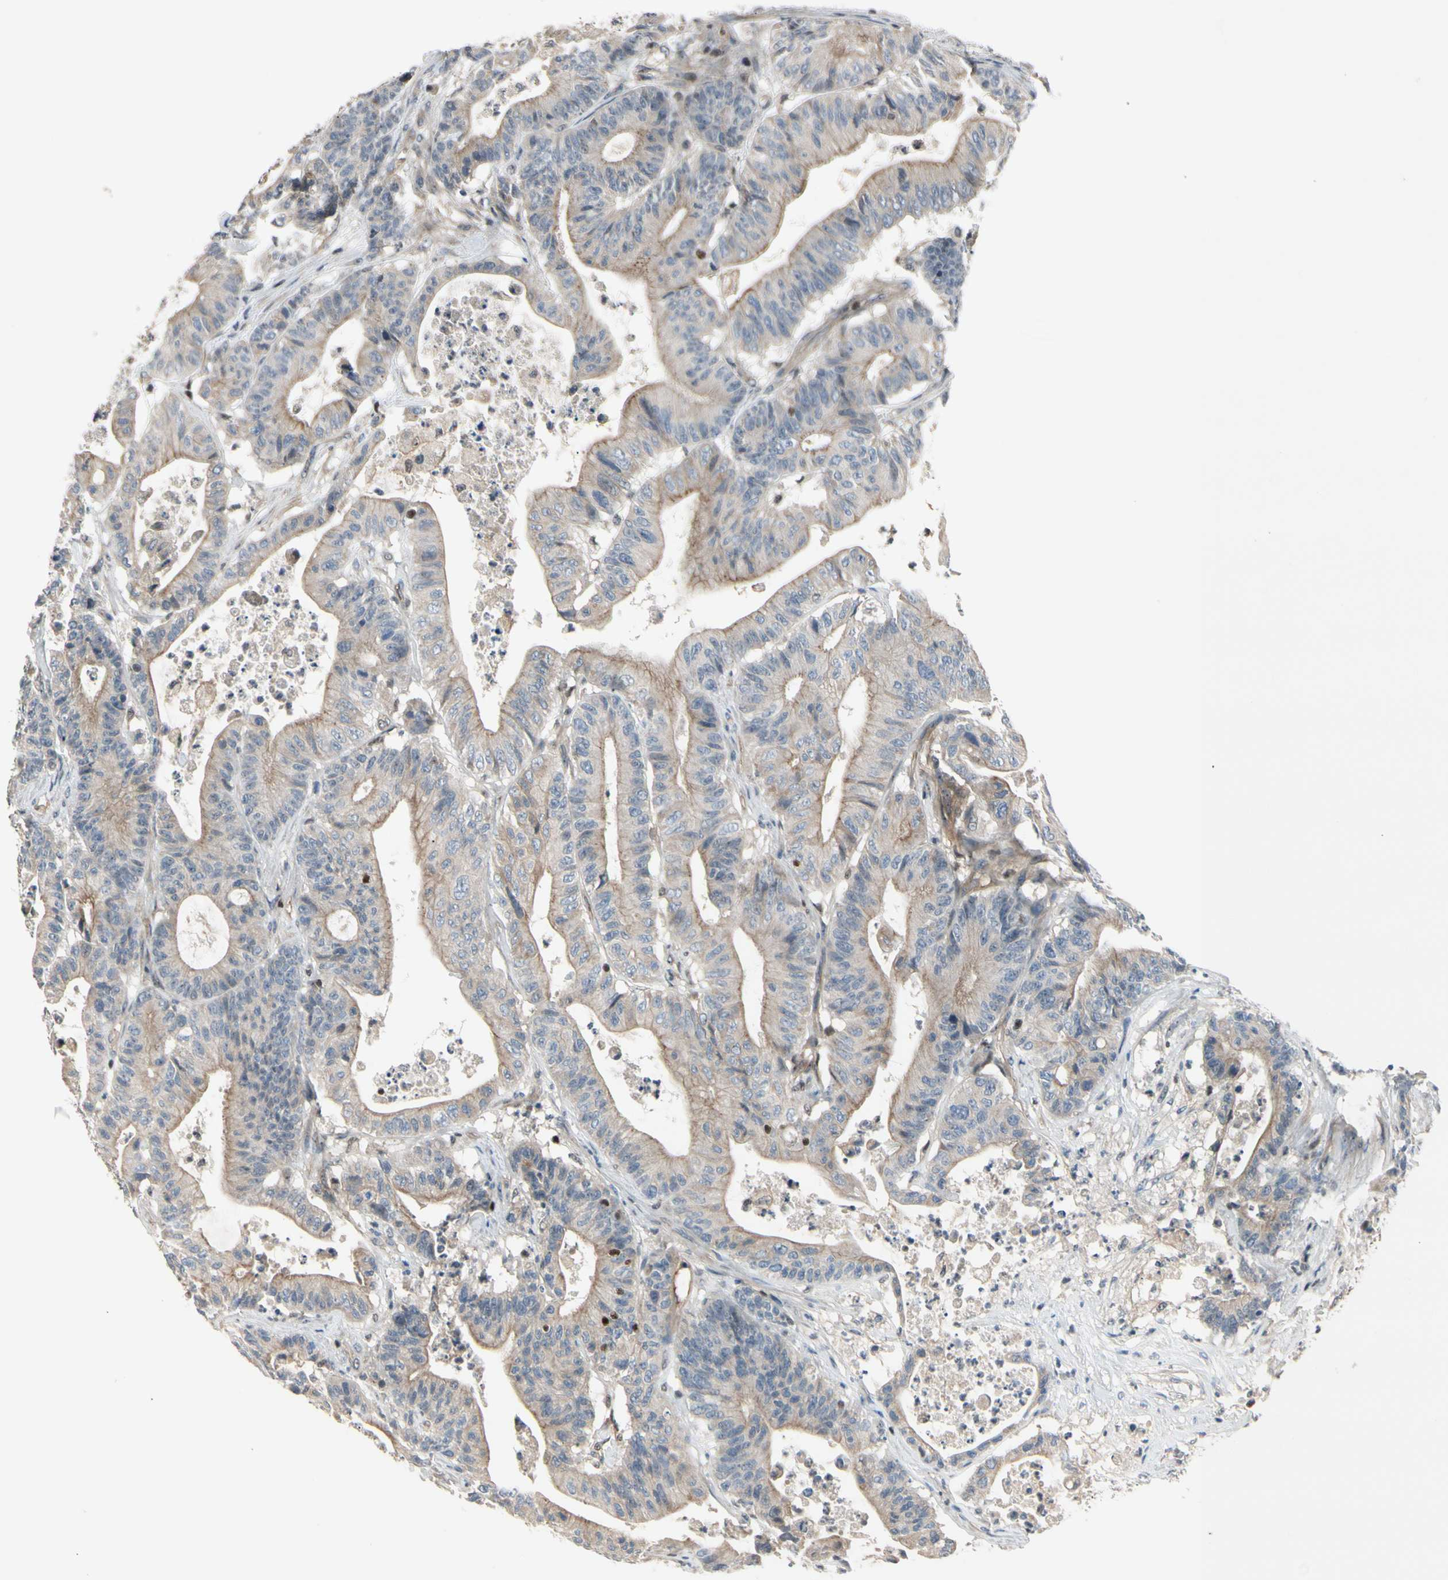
{"staining": {"intensity": "weak", "quantity": ">75%", "location": "cytoplasmic/membranous"}, "tissue": "colorectal cancer", "cell_type": "Tumor cells", "image_type": "cancer", "snomed": [{"axis": "morphology", "description": "Adenocarcinoma, NOS"}, {"axis": "topography", "description": "Colon"}], "caption": "Protein expression by immunohistochemistry (IHC) displays weak cytoplasmic/membranous expression in about >75% of tumor cells in adenocarcinoma (colorectal).", "gene": "NFYA", "patient": {"sex": "female", "age": 84}}